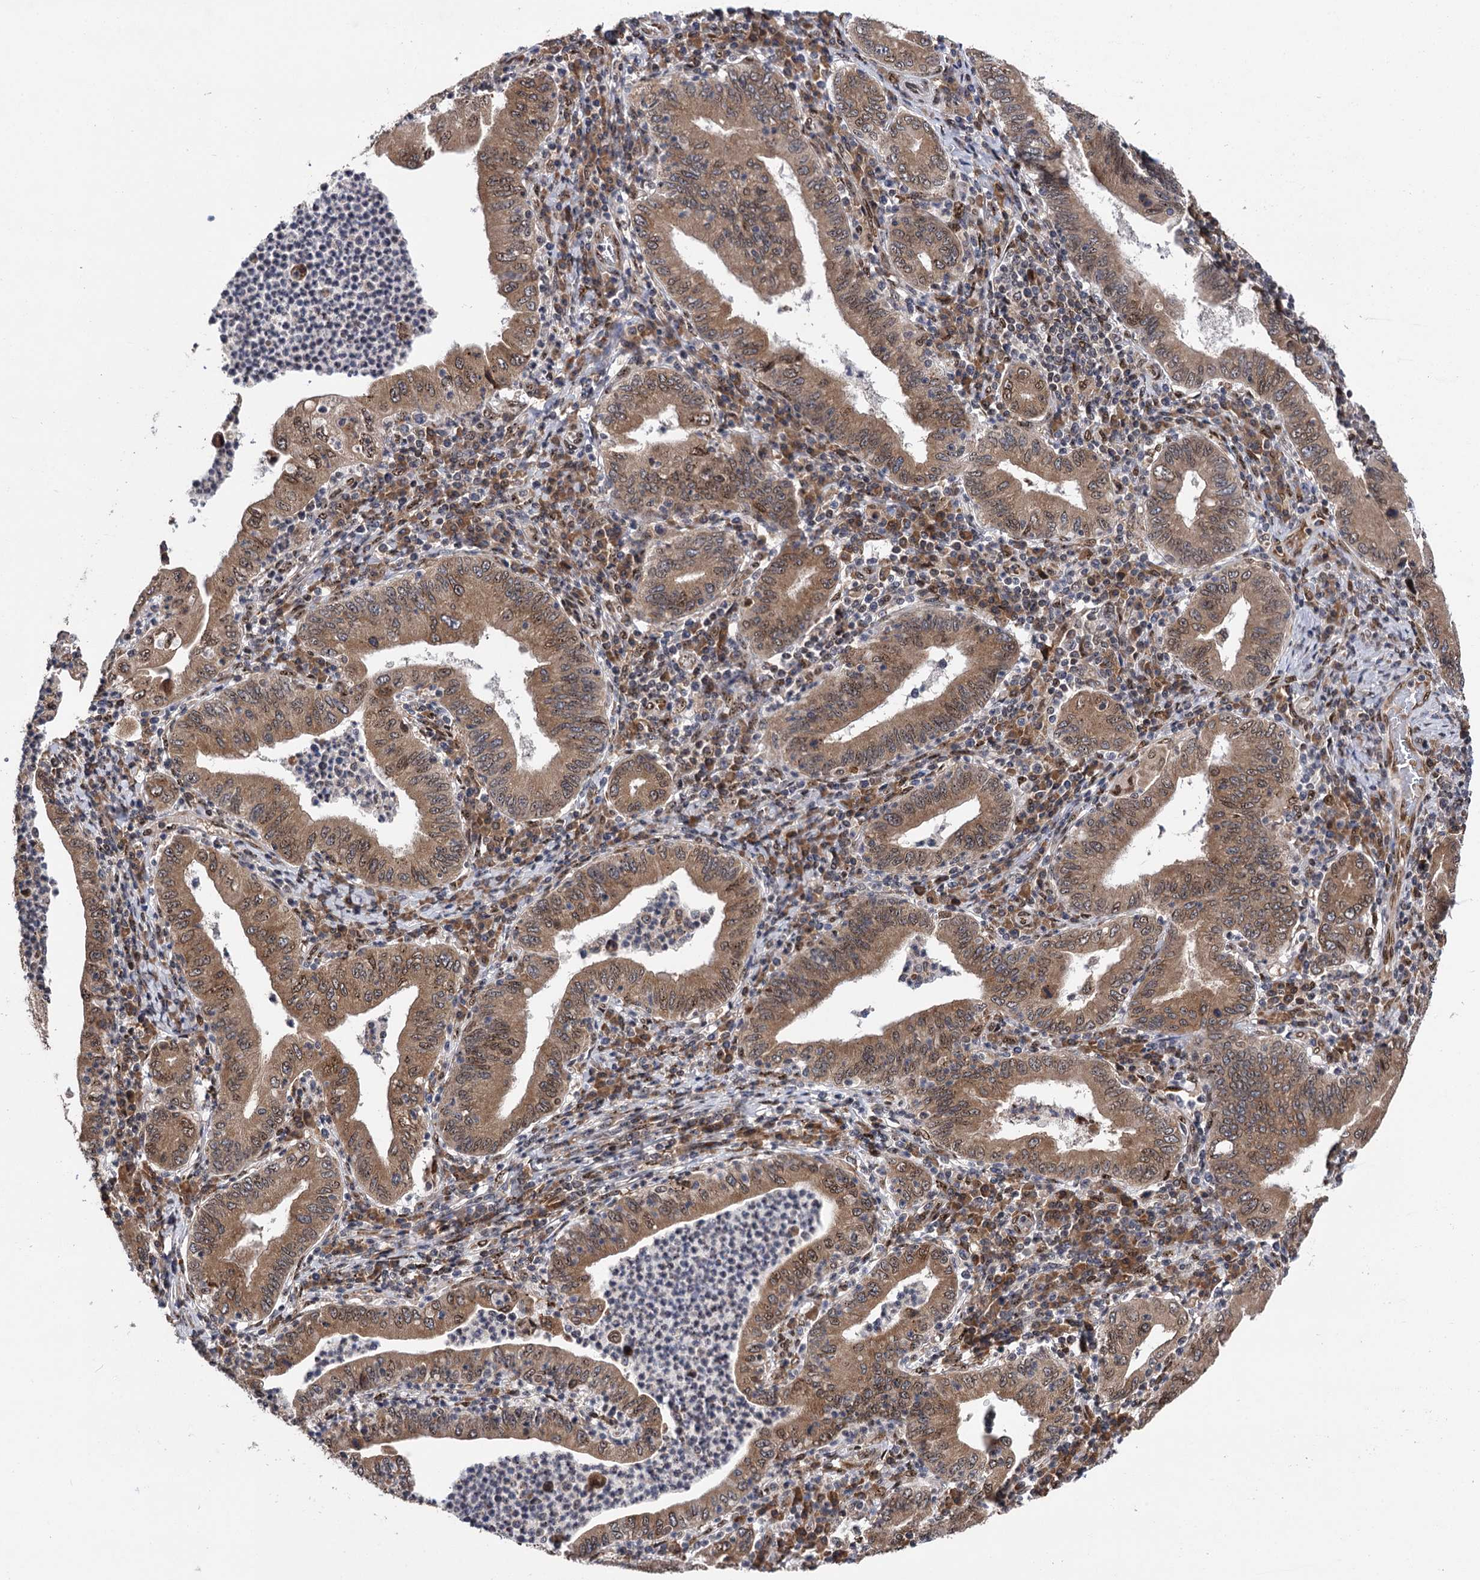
{"staining": {"intensity": "moderate", "quantity": ">75%", "location": "cytoplasmic/membranous,nuclear"}, "tissue": "stomach cancer", "cell_type": "Tumor cells", "image_type": "cancer", "snomed": [{"axis": "morphology", "description": "Normal tissue, NOS"}, {"axis": "morphology", "description": "Adenocarcinoma, NOS"}, {"axis": "topography", "description": "Esophagus"}, {"axis": "topography", "description": "Stomach, upper"}, {"axis": "topography", "description": "Peripheral nerve tissue"}], "caption": "Protein expression analysis of human stomach cancer (adenocarcinoma) reveals moderate cytoplasmic/membranous and nuclear positivity in approximately >75% of tumor cells.", "gene": "MESD", "patient": {"sex": "male", "age": 62}}